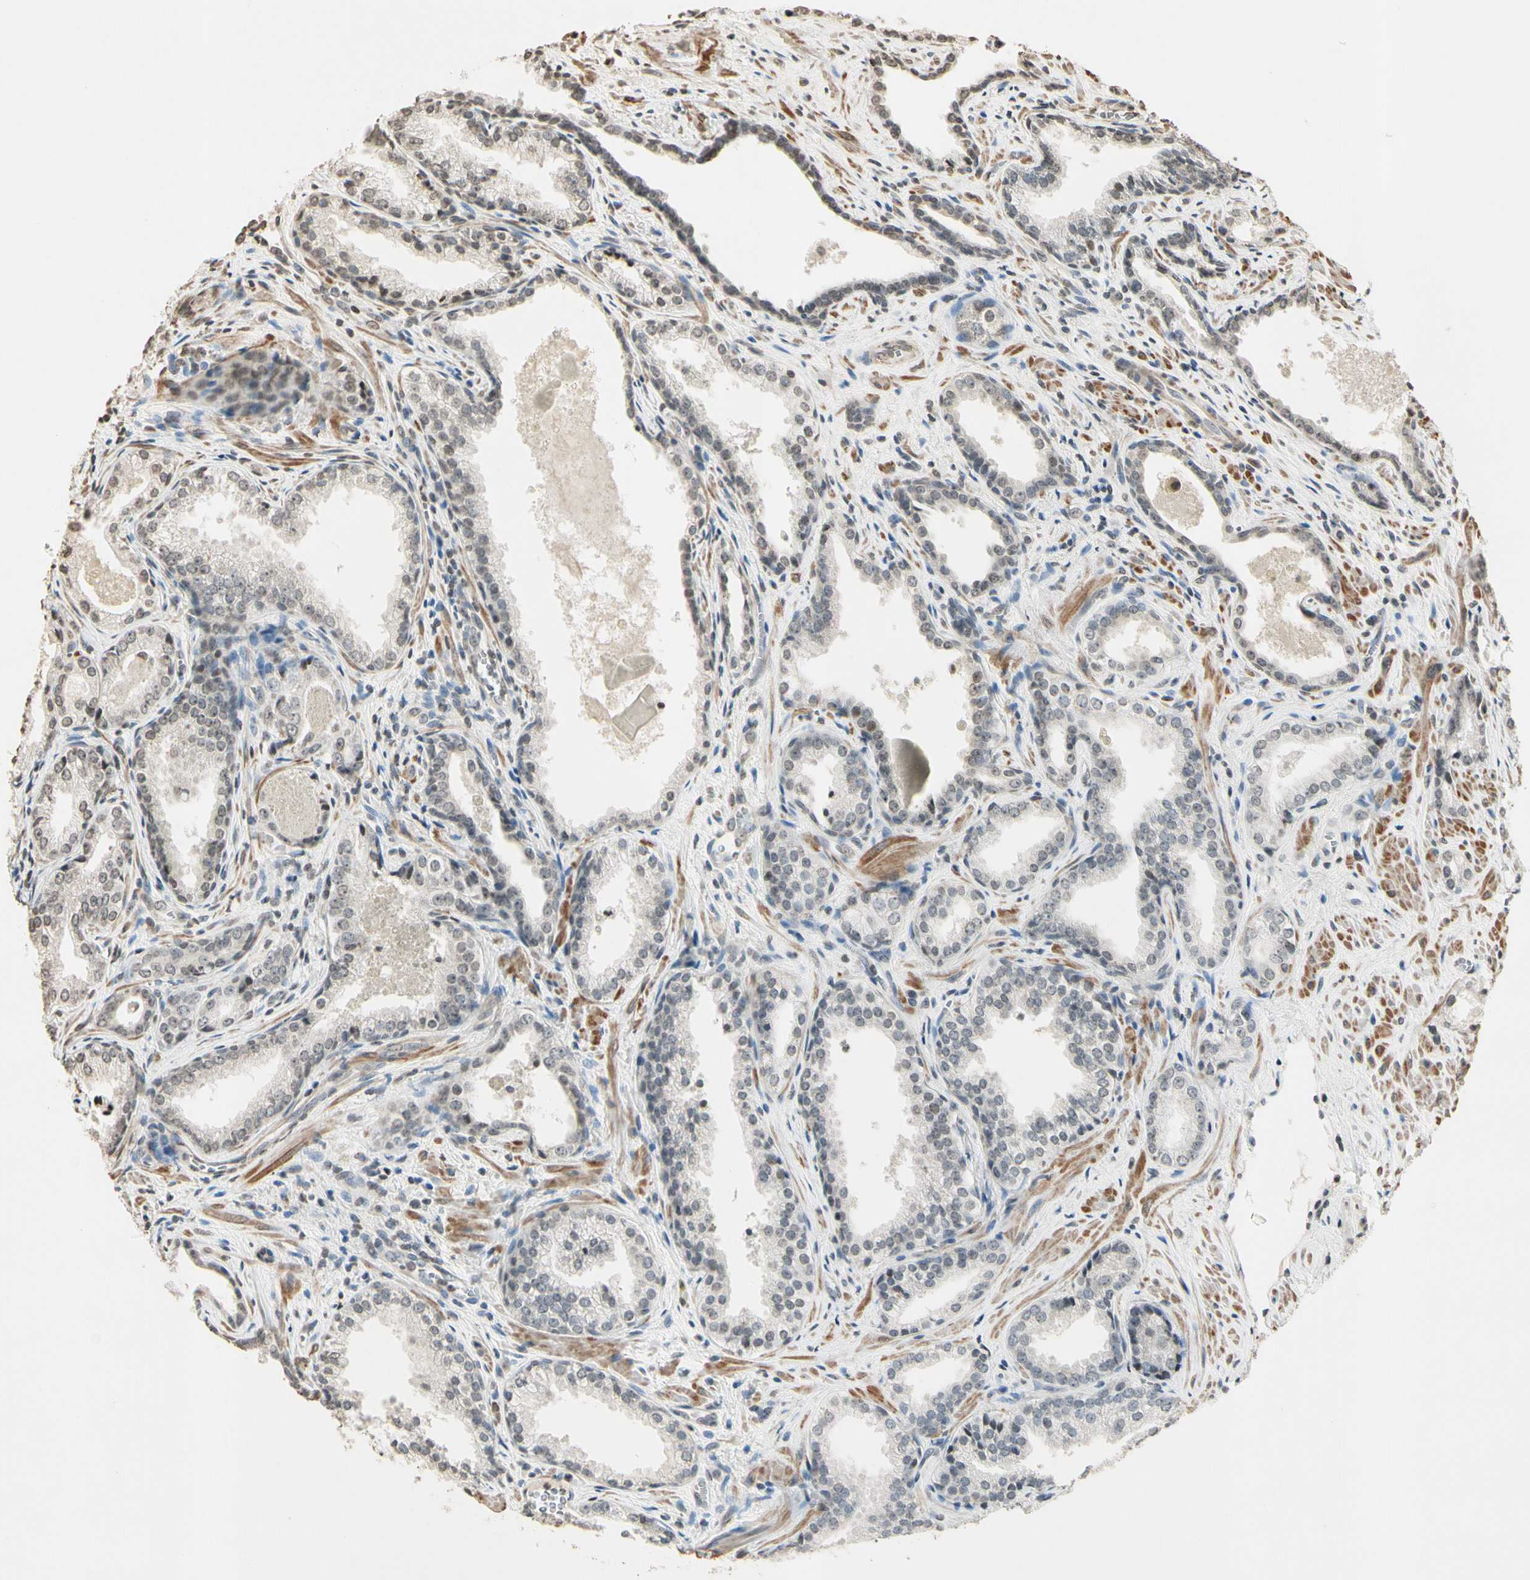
{"staining": {"intensity": "weak", "quantity": "<25%", "location": "nuclear"}, "tissue": "prostate cancer", "cell_type": "Tumor cells", "image_type": "cancer", "snomed": [{"axis": "morphology", "description": "Adenocarcinoma, Low grade"}, {"axis": "topography", "description": "Prostate"}], "caption": "Immunohistochemistry of prostate cancer reveals no staining in tumor cells.", "gene": "TOP1", "patient": {"sex": "male", "age": 60}}